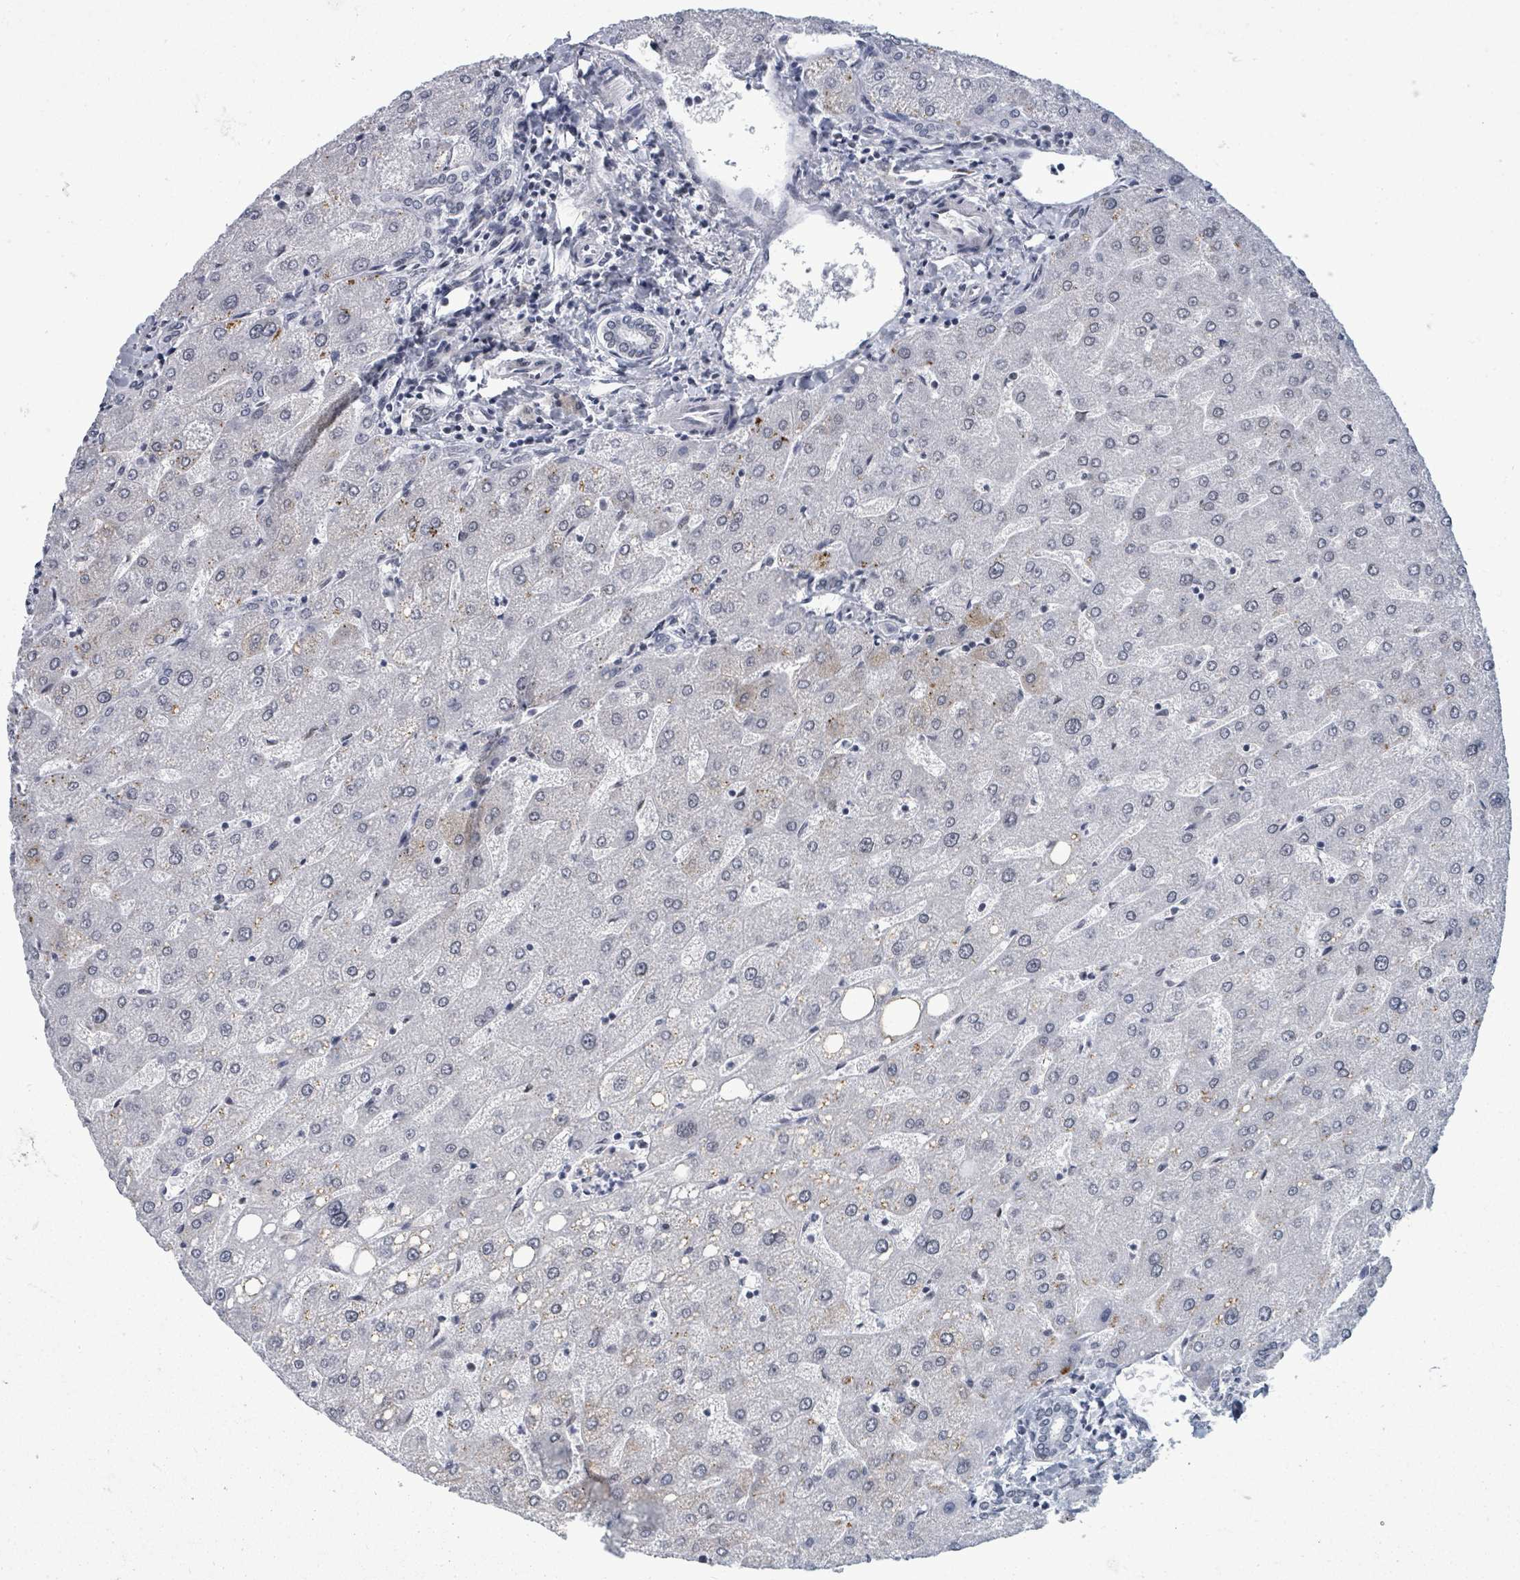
{"staining": {"intensity": "negative", "quantity": "none", "location": "none"}, "tissue": "liver", "cell_type": "Cholangiocytes", "image_type": "normal", "snomed": [{"axis": "morphology", "description": "Normal tissue, NOS"}, {"axis": "topography", "description": "Liver"}], "caption": "Micrograph shows no protein positivity in cholangiocytes of benign liver. (DAB immunohistochemistry with hematoxylin counter stain).", "gene": "BIVM", "patient": {"sex": "male", "age": 67}}